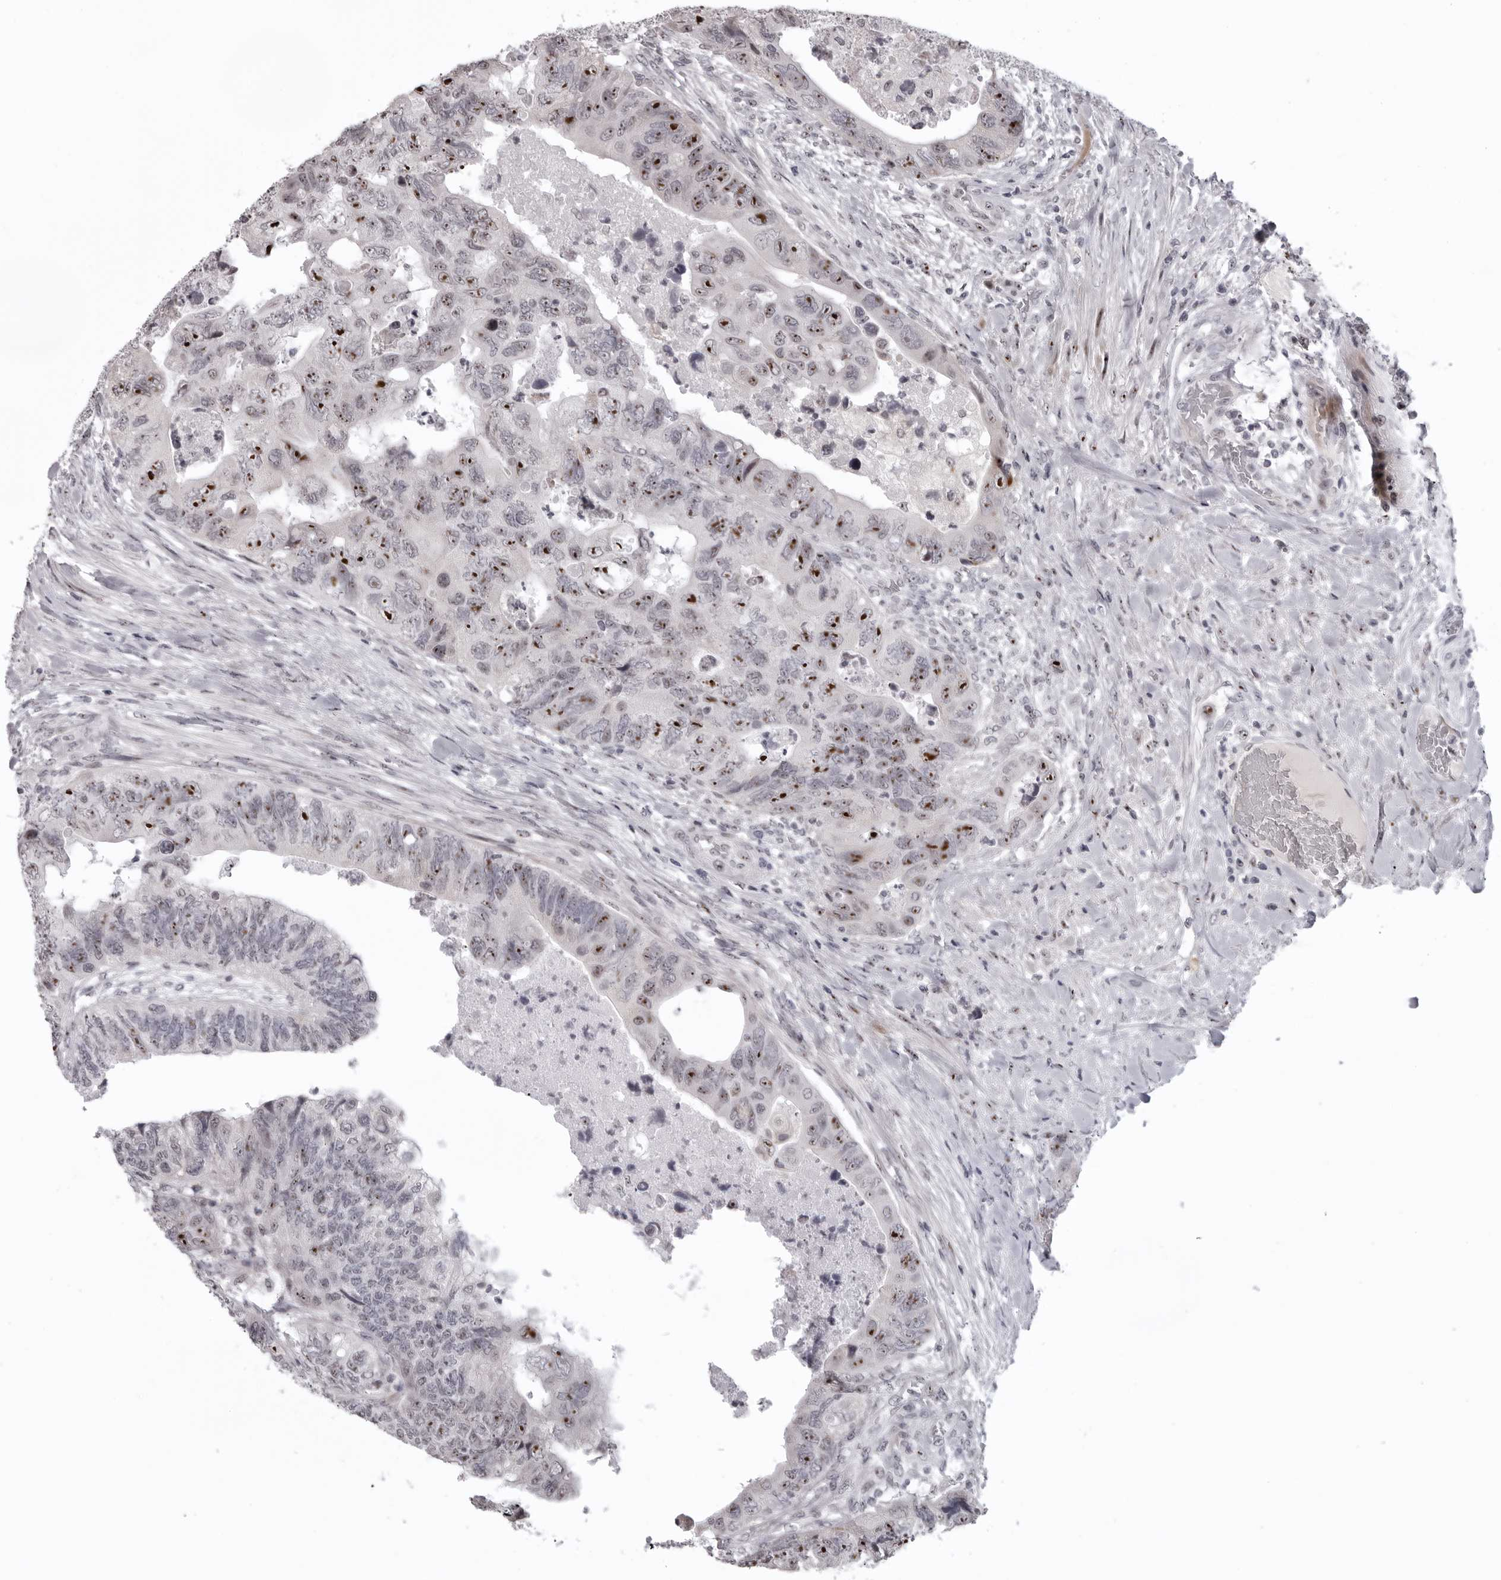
{"staining": {"intensity": "strong", "quantity": ">75%", "location": "nuclear"}, "tissue": "colorectal cancer", "cell_type": "Tumor cells", "image_type": "cancer", "snomed": [{"axis": "morphology", "description": "Adenocarcinoma, NOS"}, {"axis": "topography", "description": "Rectum"}], "caption": "Colorectal cancer tissue reveals strong nuclear positivity in about >75% of tumor cells", "gene": "HELZ", "patient": {"sex": "male", "age": 63}}